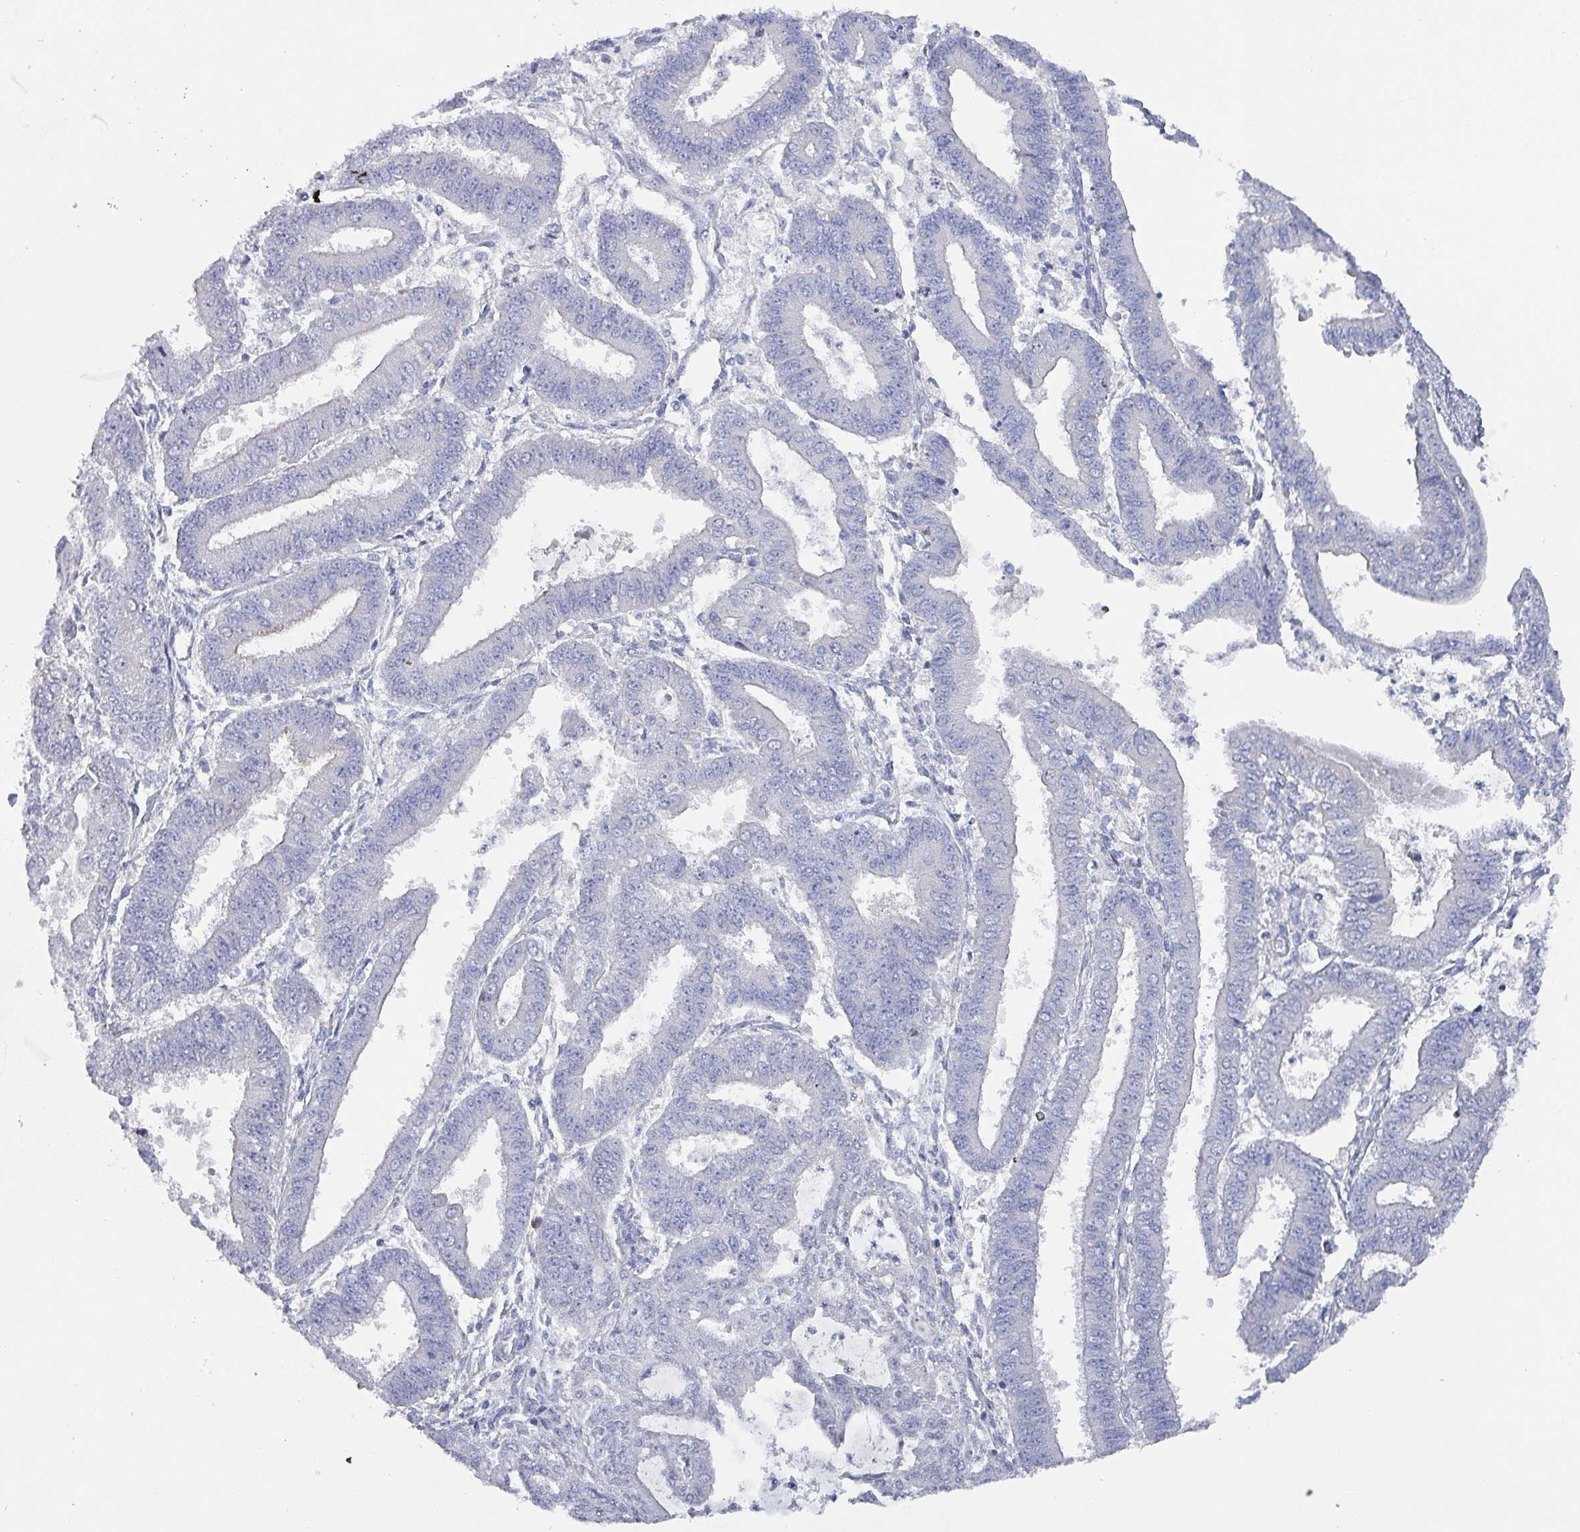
{"staining": {"intensity": "negative", "quantity": "none", "location": "none"}, "tissue": "endometrial cancer", "cell_type": "Tumor cells", "image_type": "cancer", "snomed": [{"axis": "morphology", "description": "Adenocarcinoma, NOS"}, {"axis": "topography", "description": "Endometrium"}], "caption": "An immunohistochemistry (IHC) histopathology image of adenocarcinoma (endometrial) is shown. There is no staining in tumor cells of adenocarcinoma (endometrial).", "gene": "DRD5", "patient": {"sex": "female", "age": 73}}